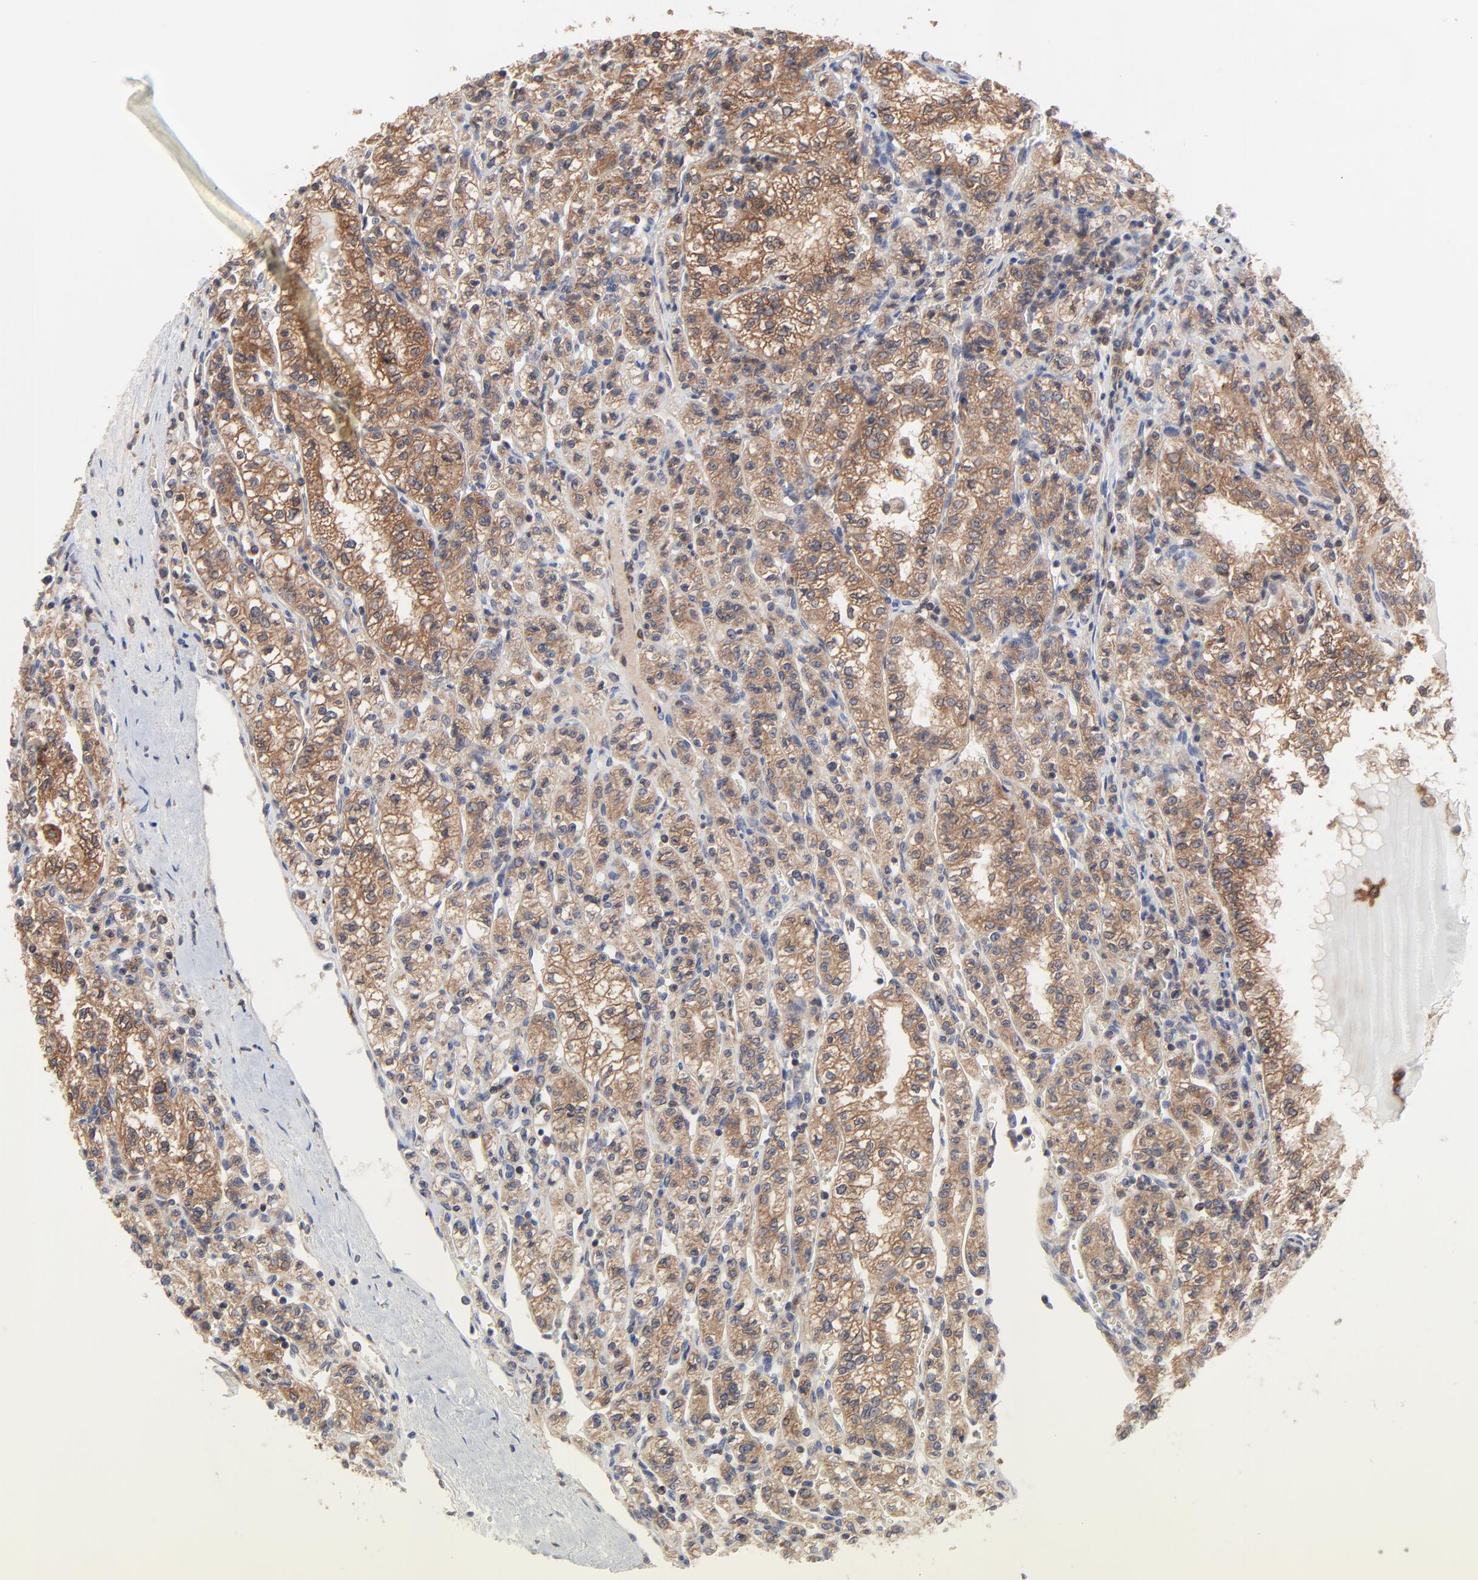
{"staining": {"intensity": "strong", "quantity": ">75%", "location": "cytoplasmic/membranous"}, "tissue": "renal cancer", "cell_type": "Tumor cells", "image_type": "cancer", "snomed": [{"axis": "morphology", "description": "Adenocarcinoma, NOS"}, {"axis": "topography", "description": "Kidney"}], "caption": "Immunohistochemistry (IHC) micrograph of neoplastic tissue: human adenocarcinoma (renal) stained using IHC displays high levels of strong protein expression localized specifically in the cytoplasmic/membranous of tumor cells, appearing as a cytoplasmic/membranous brown color.", "gene": "RAB9A", "patient": {"sex": "male", "age": 61}}